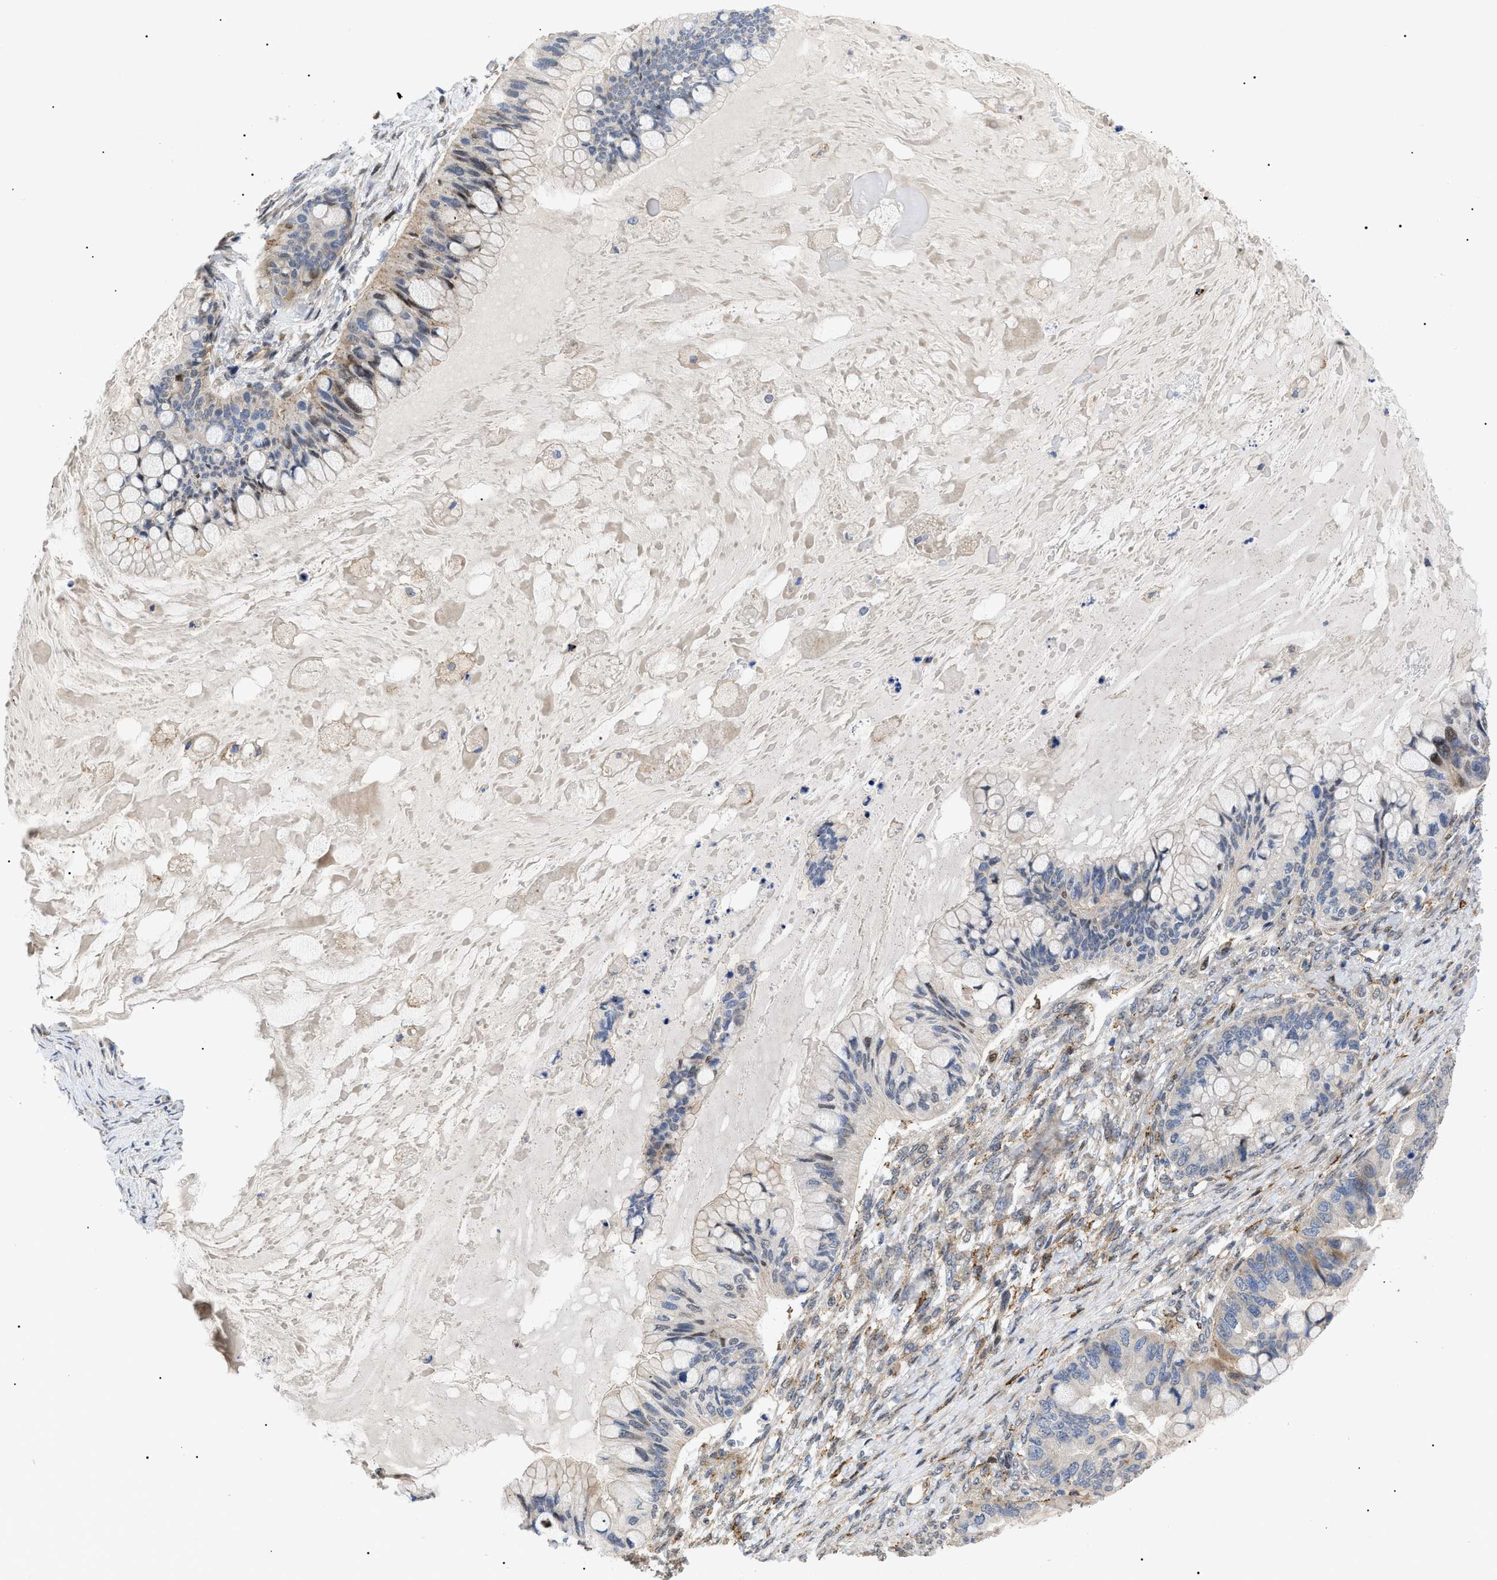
{"staining": {"intensity": "weak", "quantity": "<25%", "location": "cytoplasmic/membranous,nuclear"}, "tissue": "ovarian cancer", "cell_type": "Tumor cells", "image_type": "cancer", "snomed": [{"axis": "morphology", "description": "Cystadenocarcinoma, mucinous, NOS"}, {"axis": "topography", "description": "Ovary"}], "caption": "Tumor cells show no significant expression in ovarian cancer.", "gene": "SFXN5", "patient": {"sex": "female", "age": 80}}